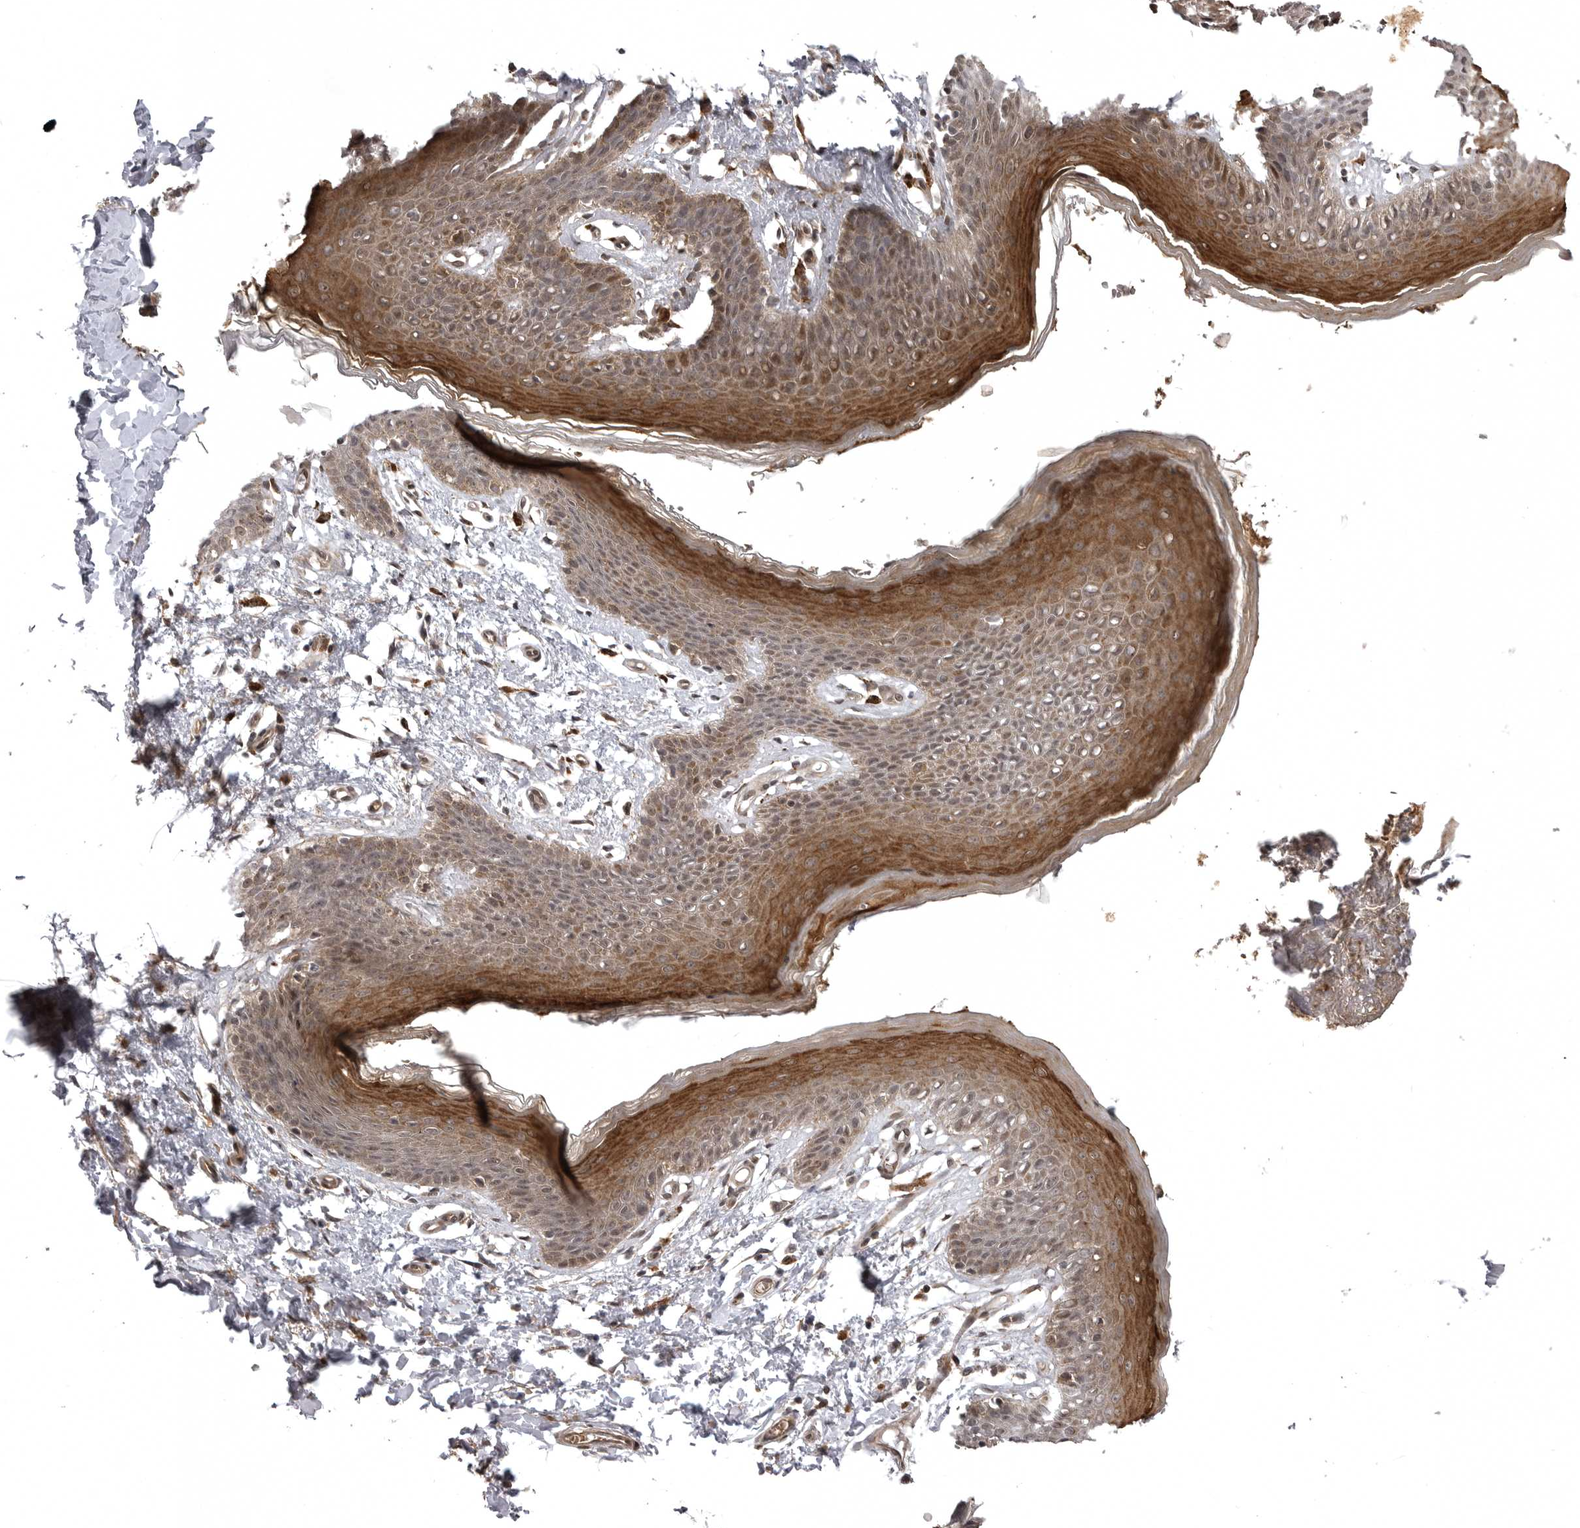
{"staining": {"intensity": "strong", "quantity": ">75%", "location": "cytoplasmic/membranous,nuclear"}, "tissue": "skin", "cell_type": "Epidermal cells", "image_type": "normal", "snomed": [{"axis": "morphology", "description": "Normal tissue, NOS"}, {"axis": "topography", "description": "Vulva"}], "caption": "Normal skin demonstrates strong cytoplasmic/membranous,nuclear staining in about >75% of epidermal cells, visualized by immunohistochemistry.", "gene": "SNX16", "patient": {"sex": "female", "age": 66}}